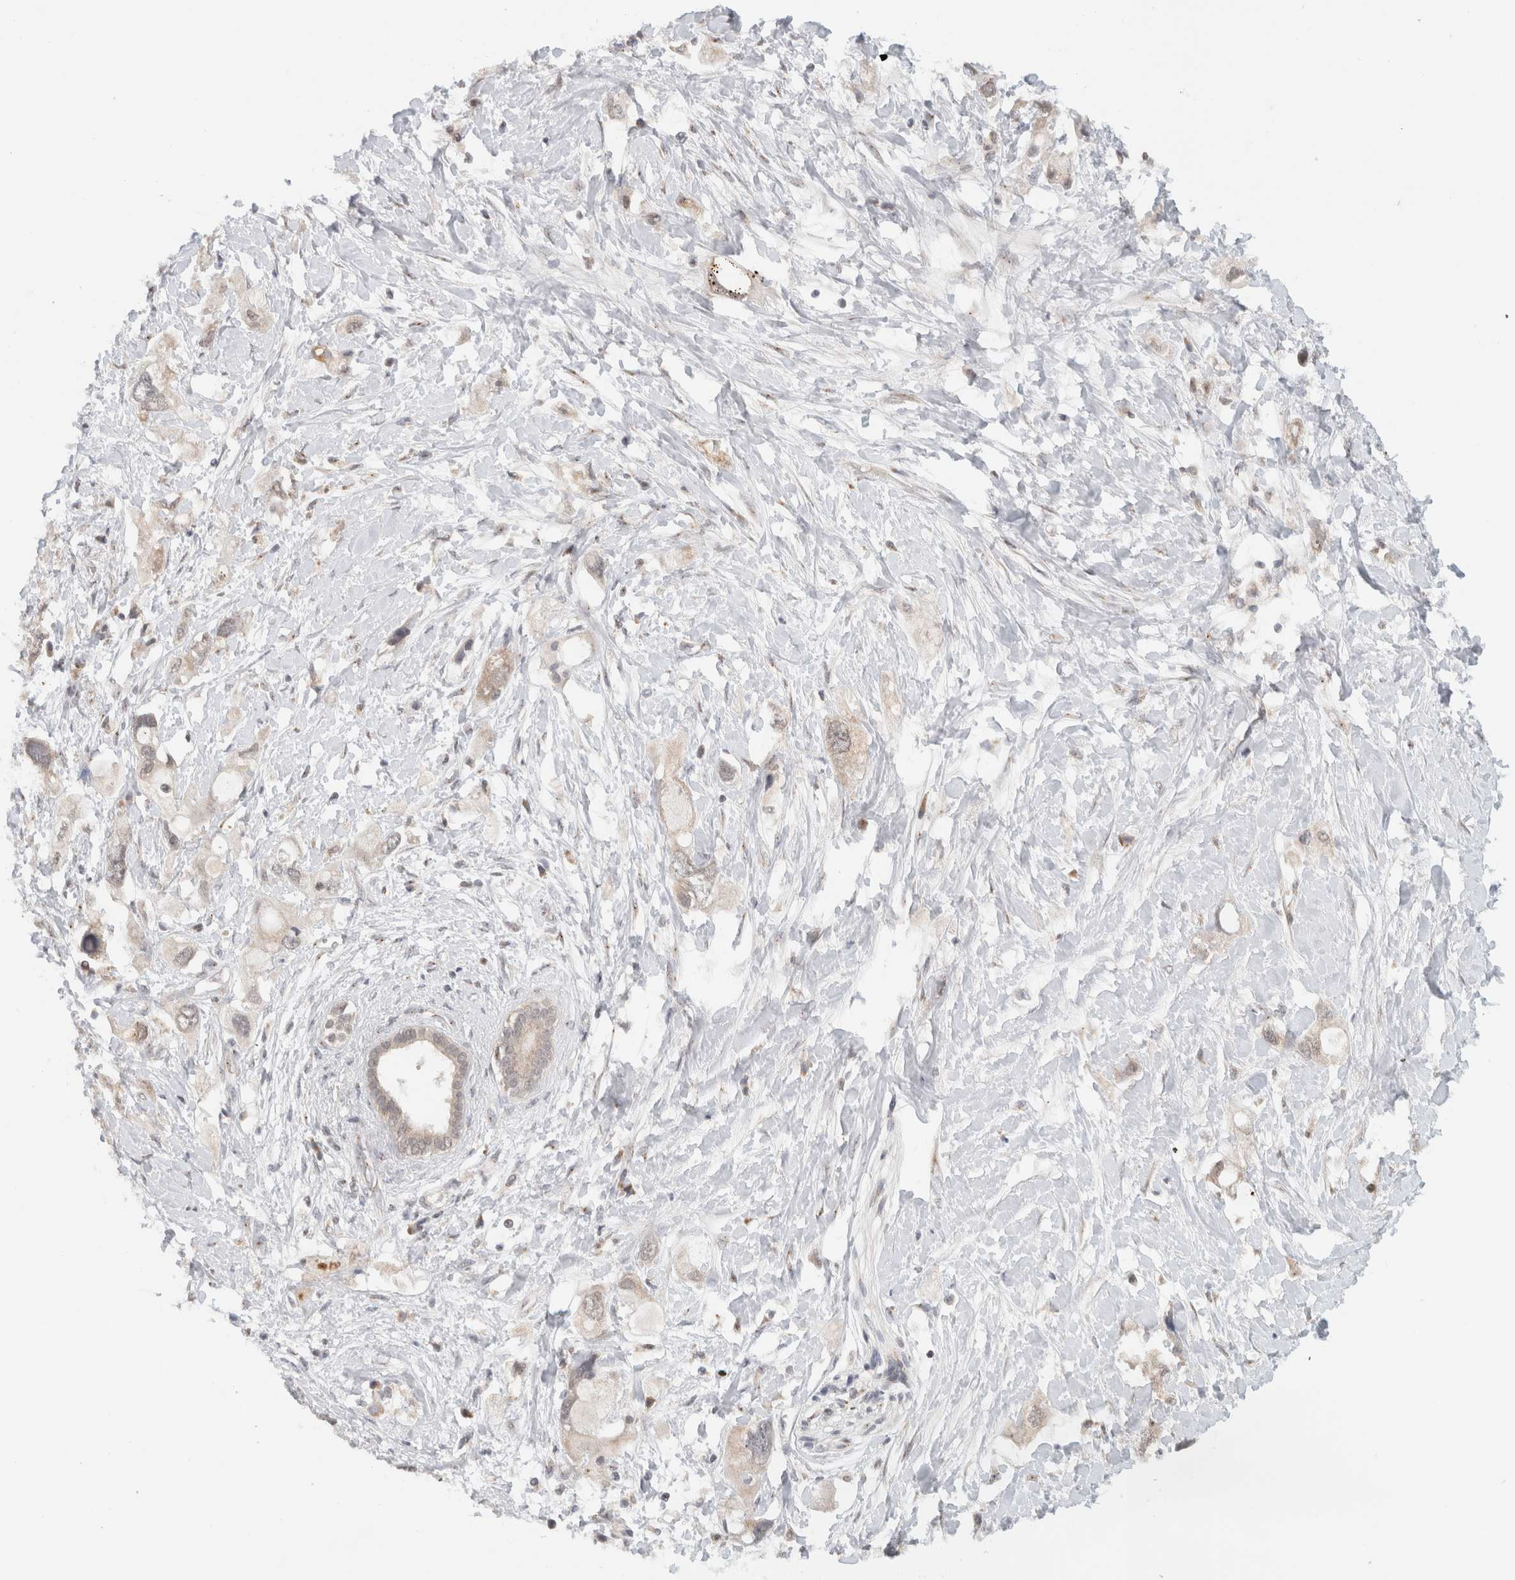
{"staining": {"intensity": "weak", "quantity": "<25%", "location": "cytoplasmic/membranous,nuclear"}, "tissue": "pancreatic cancer", "cell_type": "Tumor cells", "image_type": "cancer", "snomed": [{"axis": "morphology", "description": "Adenocarcinoma, NOS"}, {"axis": "topography", "description": "Pancreas"}], "caption": "Tumor cells show no significant protein positivity in pancreatic cancer (adenocarcinoma). Nuclei are stained in blue.", "gene": "CMC2", "patient": {"sex": "female", "age": 56}}